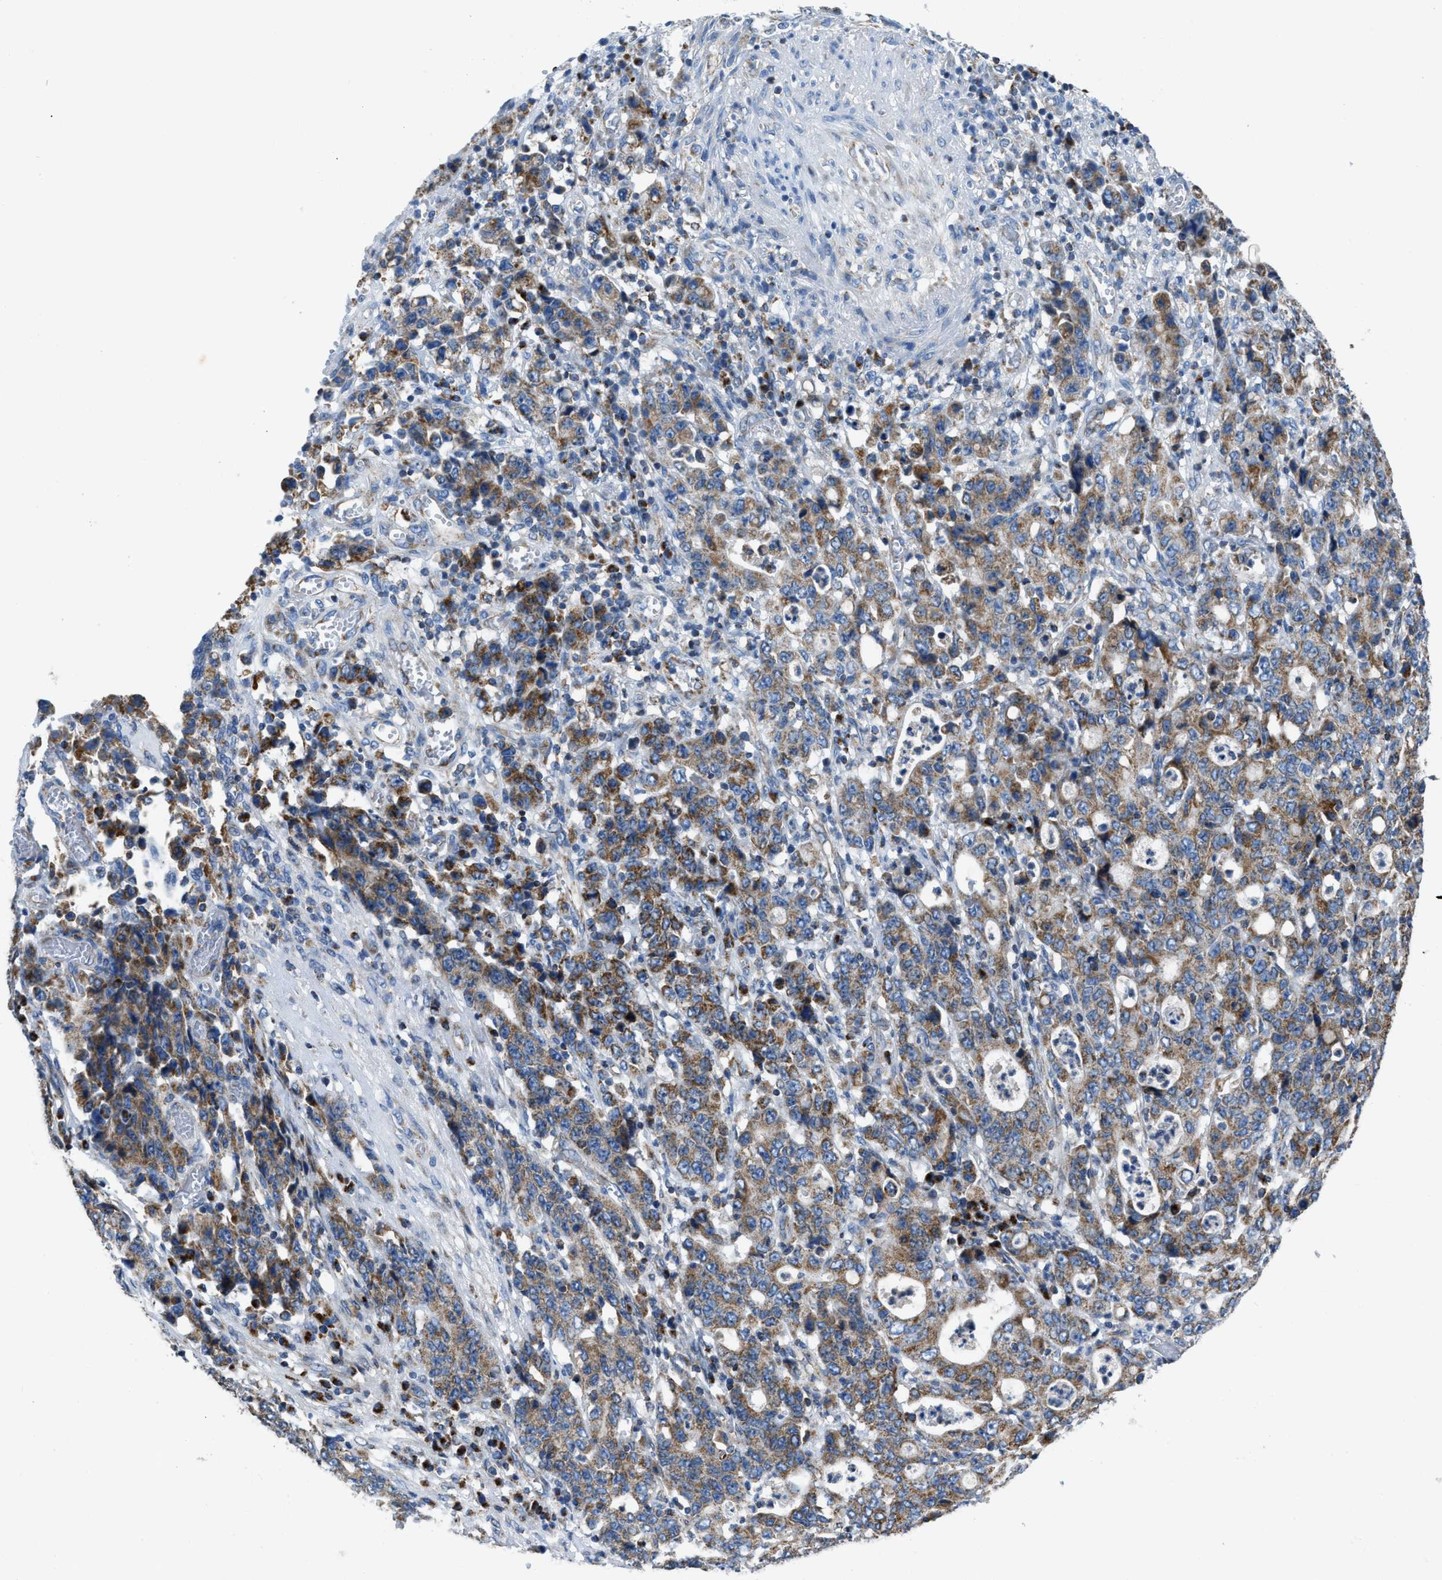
{"staining": {"intensity": "moderate", "quantity": ">75%", "location": "cytoplasmic/membranous"}, "tissue": "stomach cancer", "cell_type": "Tumor cells", "image_type": "cancer", "snomed": [{"axis": "morphology", "description": "Adenocarcinoma, NOS"}, {"axis": "topography", "description": "Stomach, upper"}], "caption": "Stomach cancer stained with a protein marker shows moderate staining in tumor cells.", "gene": "ETFB", "patient": {"sex": "male", "age": 69}}